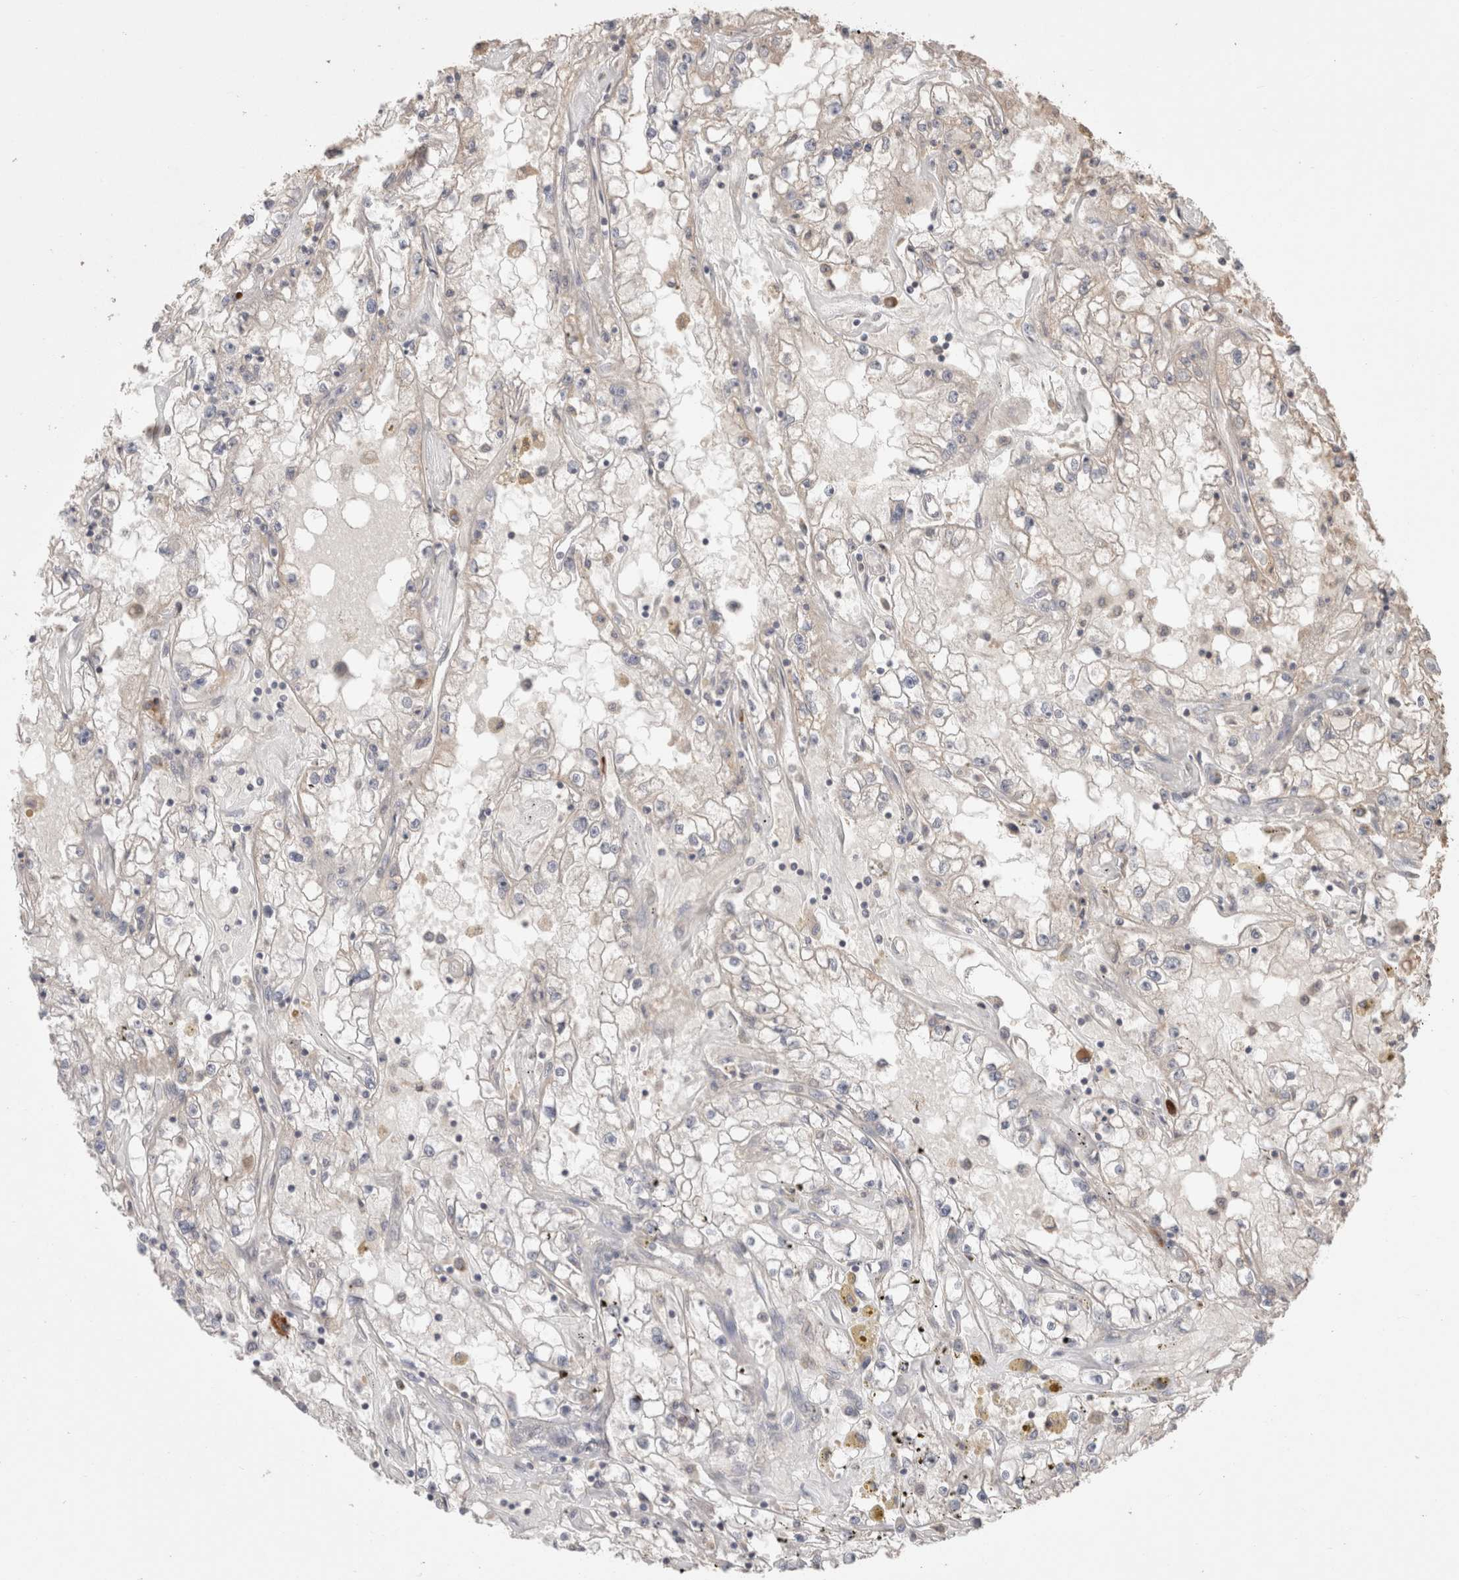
{"staining": {"intensity": "negative", "quantity": "none", "location": "none"}, "tissue": "renal cancer", "cell_type": "Tumor cells", "image_type": "cancer", "snomed": [{"axis": "morphology", "description": "Adenocarcinoma, NOS"}, {"axis": "topography", "description": "Kidney"}], "caption": "IHC of human adenocarcinoma (renal) demonstrates no expression in tumor cells.", "gene": "HROB", "patient": {"sex": "male", "age": 56}}